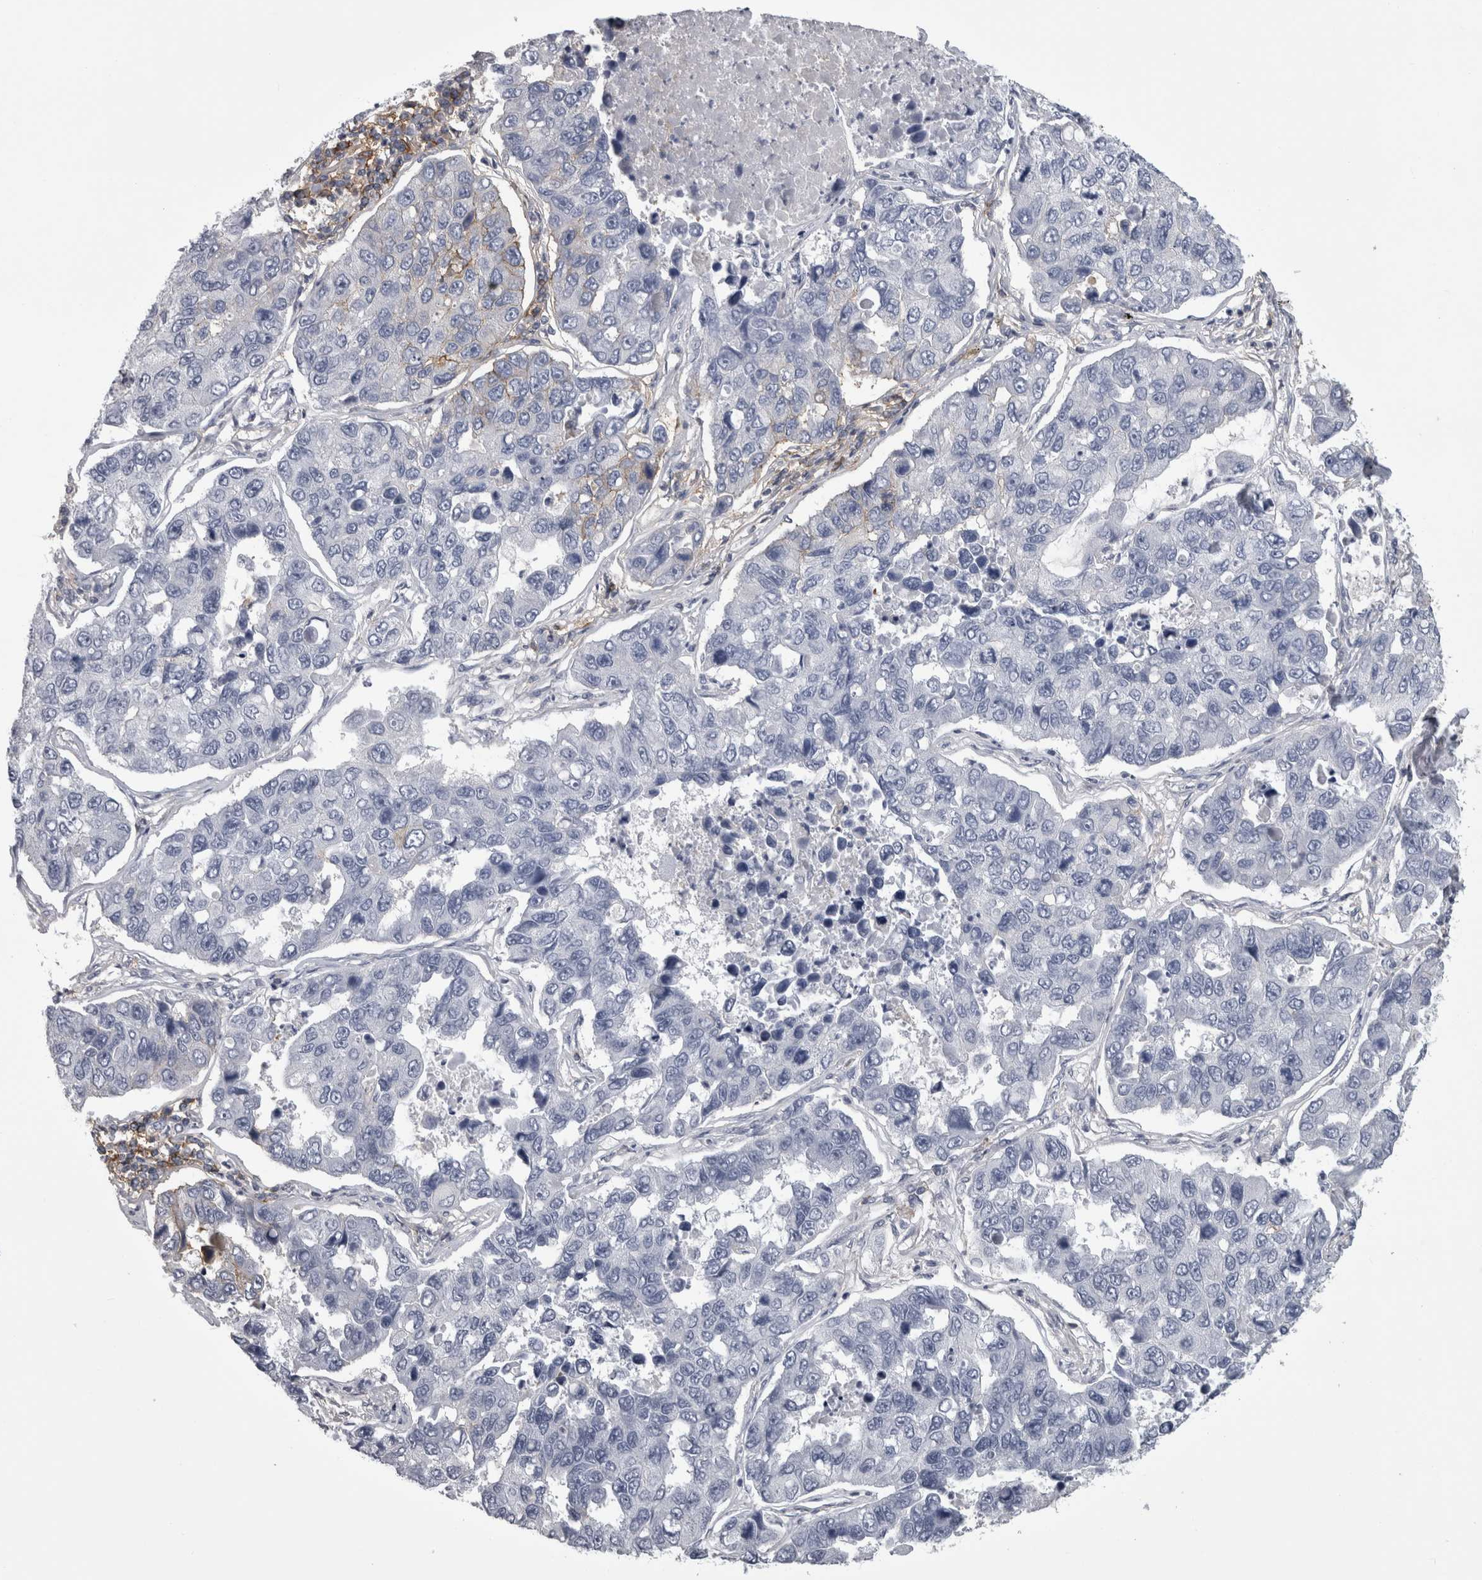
{"staining": {"intensity": "negative", "quantity": "none", "location": "none"}, "tissue": "lung cancer", "cell_type": "Tumor cells", "image_type": "cancer", "snomed": [{"axis": "morphology", "description": "Adenocarcinoma, NOS"}, {"axis": "topography", "description": "Lung"}], "caption": "Tumor cells show no significant positivity in lung cancer (adenocarcinoma).", "gene": "AFMID", "patient": {"sex": "male", "age": 64}}